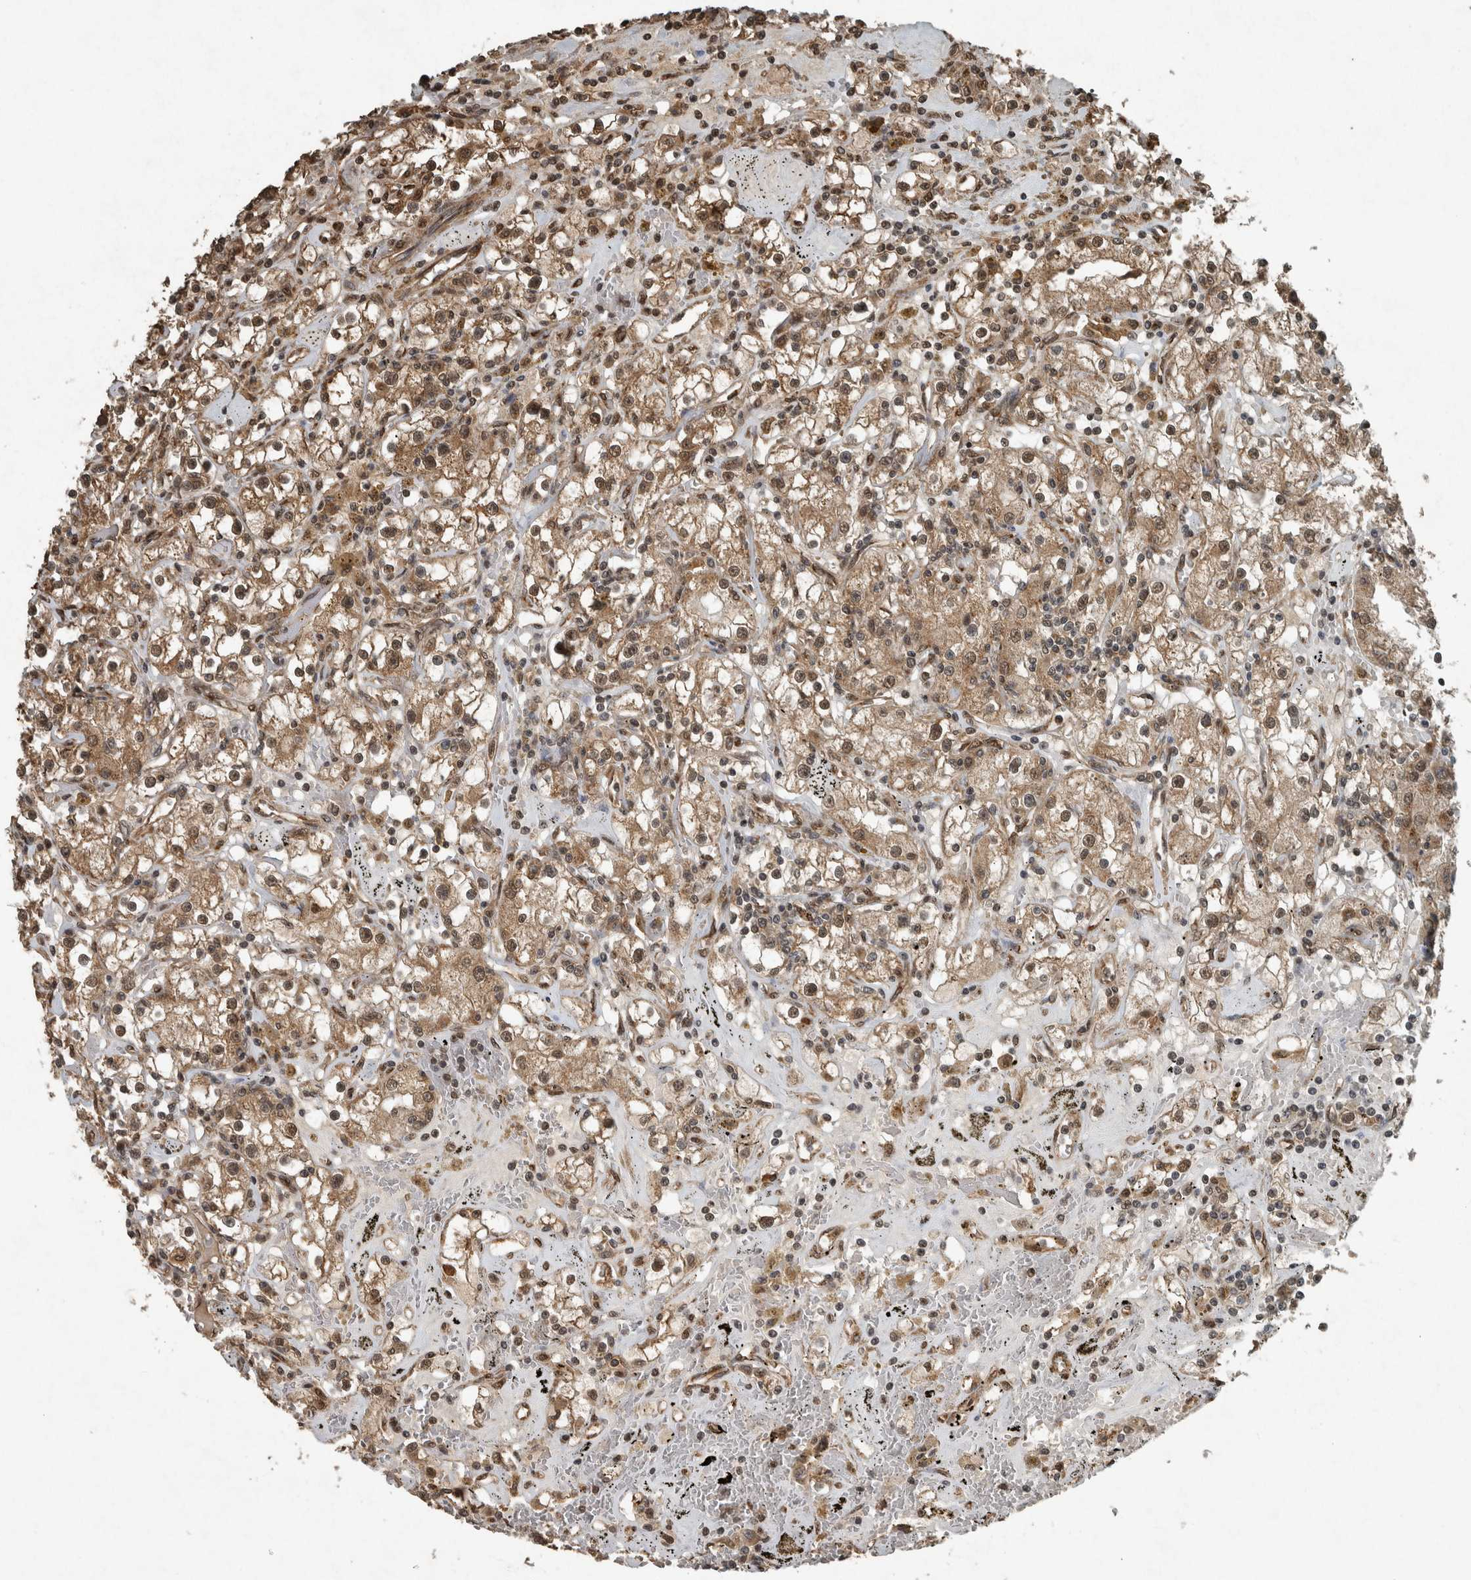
{"staining": {"intensity": "moderate", "quantity": ">75%", "location": "cytoplasmic/membranous,nuclear"}, "tissue": "renal cancer", "cell_type": "Tumor cells", "image_type": "cancer", "snomed": [{"axis": "morphology", "description": "Adenocarcinoma, NOS"}, {"axis": "topography", "description": "Kidney"}], "caption": "Brown immunohistochemical staining in human adenocarcinoma (renal) exhibits moderate cytoplasmic/membranous and nuclear staining in about >75% of tumor cells.", "gene": "ARHGEF12", "patient": {"sex": "male", "age": 56}}